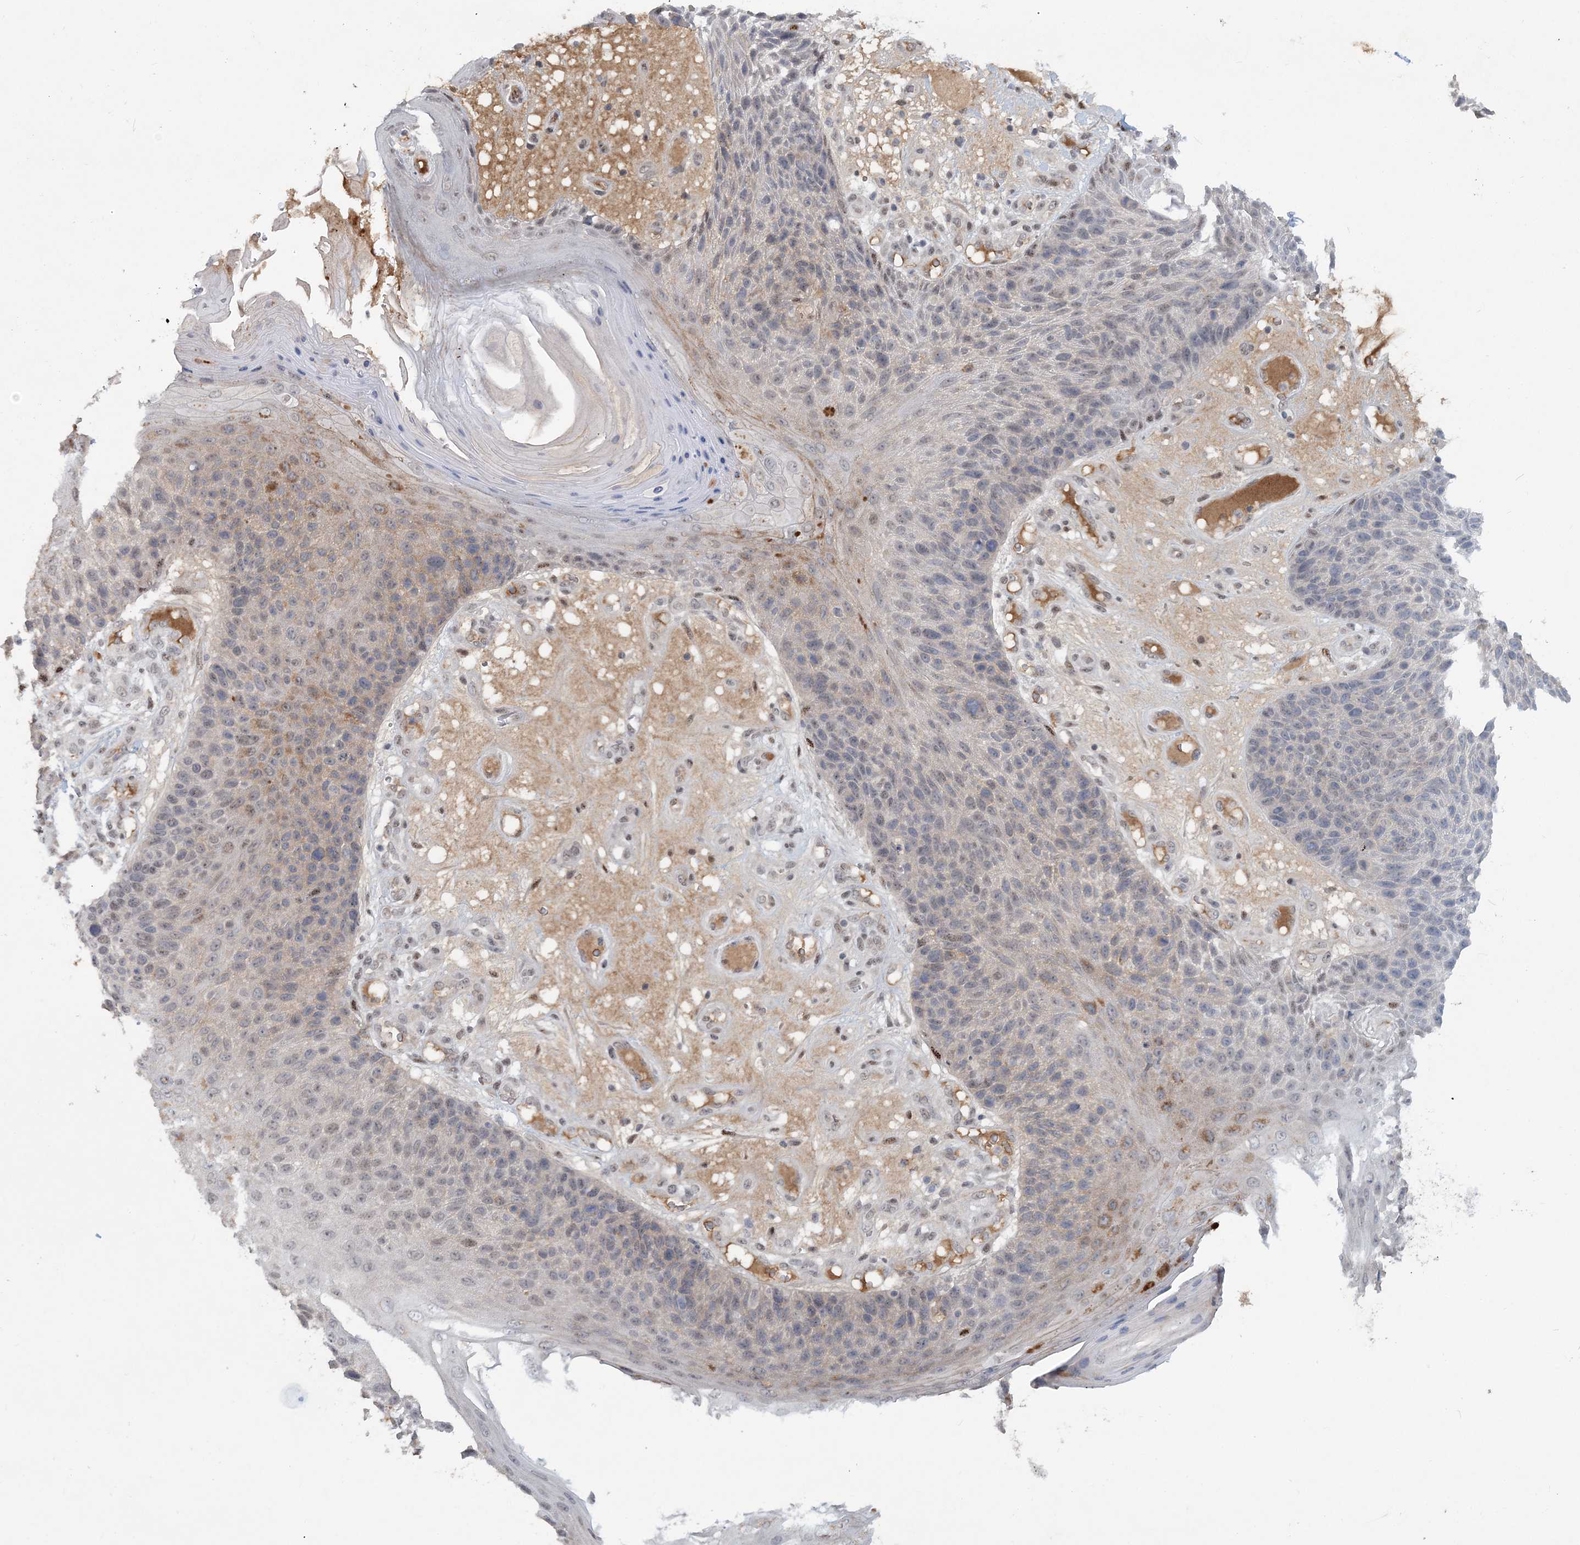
{"staining": {"intensity": "weak", "quantity": "<25%", "location": "cytoplasmic/membranous"}, "tissue": "skin cancer", "cell_type": "Tumor cells", "image_type": "cancer", "snomed": [{"axis": "morphology", "description": "Squamous cell carcinoma, NOS"}, {"axis": "topography", "description": "Skin"}], "caption": "An image of squamous cell carcinoma (skin) stained for a protein reveals no brown staining in tumor cells. The staining was performed using DAB (3,3'-diaminobenzidine) to visualize the protein expression in brown, while the nuclei were stained in blue with hematoxylin (Magnification: 20x).", "gene": "GIN1", "patient": {"sex": "female", "age": 88}}